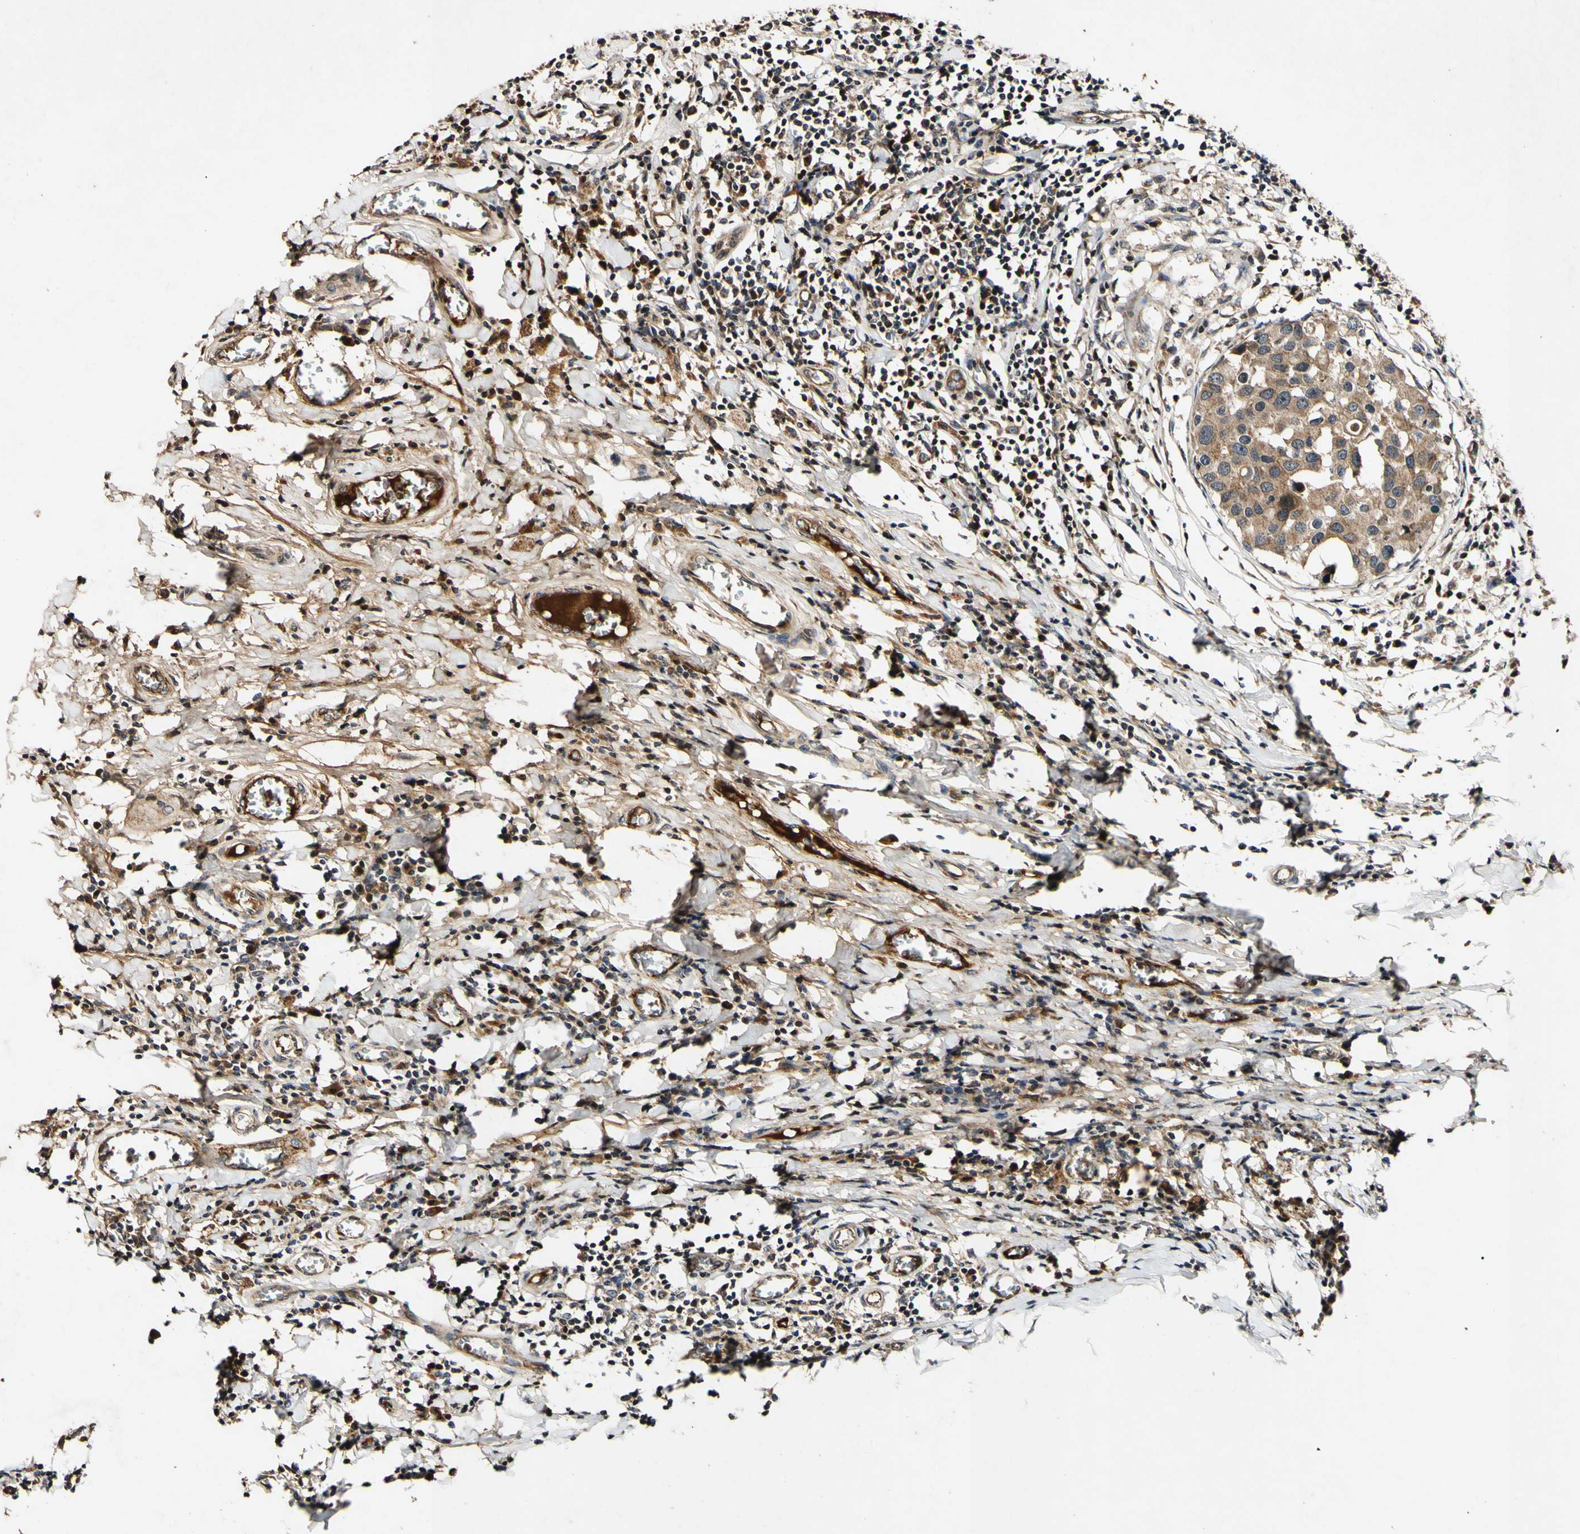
{"staining": {"intensity": "moderate", "quantity": ">75%", "location": "cytoplasmic/membranous"}, "tissue": "breast cancer", "cell_type": "Tumor cells", "image_type": "cancer", "snomed": [{"axis": "morphology", "description": "Duct carcinoma"}, {"axis": "topography", "description": "Breast"}], "caption": "High-power microscopy captured an immunohistochemistry (IHC) image of breast infiltrating ductal carcinoma, revealing moderate cytoplasmic/membranous positivity in about >75% of tumor cells.", "gene": "PLAT", "patient": {"sex": "female", "age": 27}}